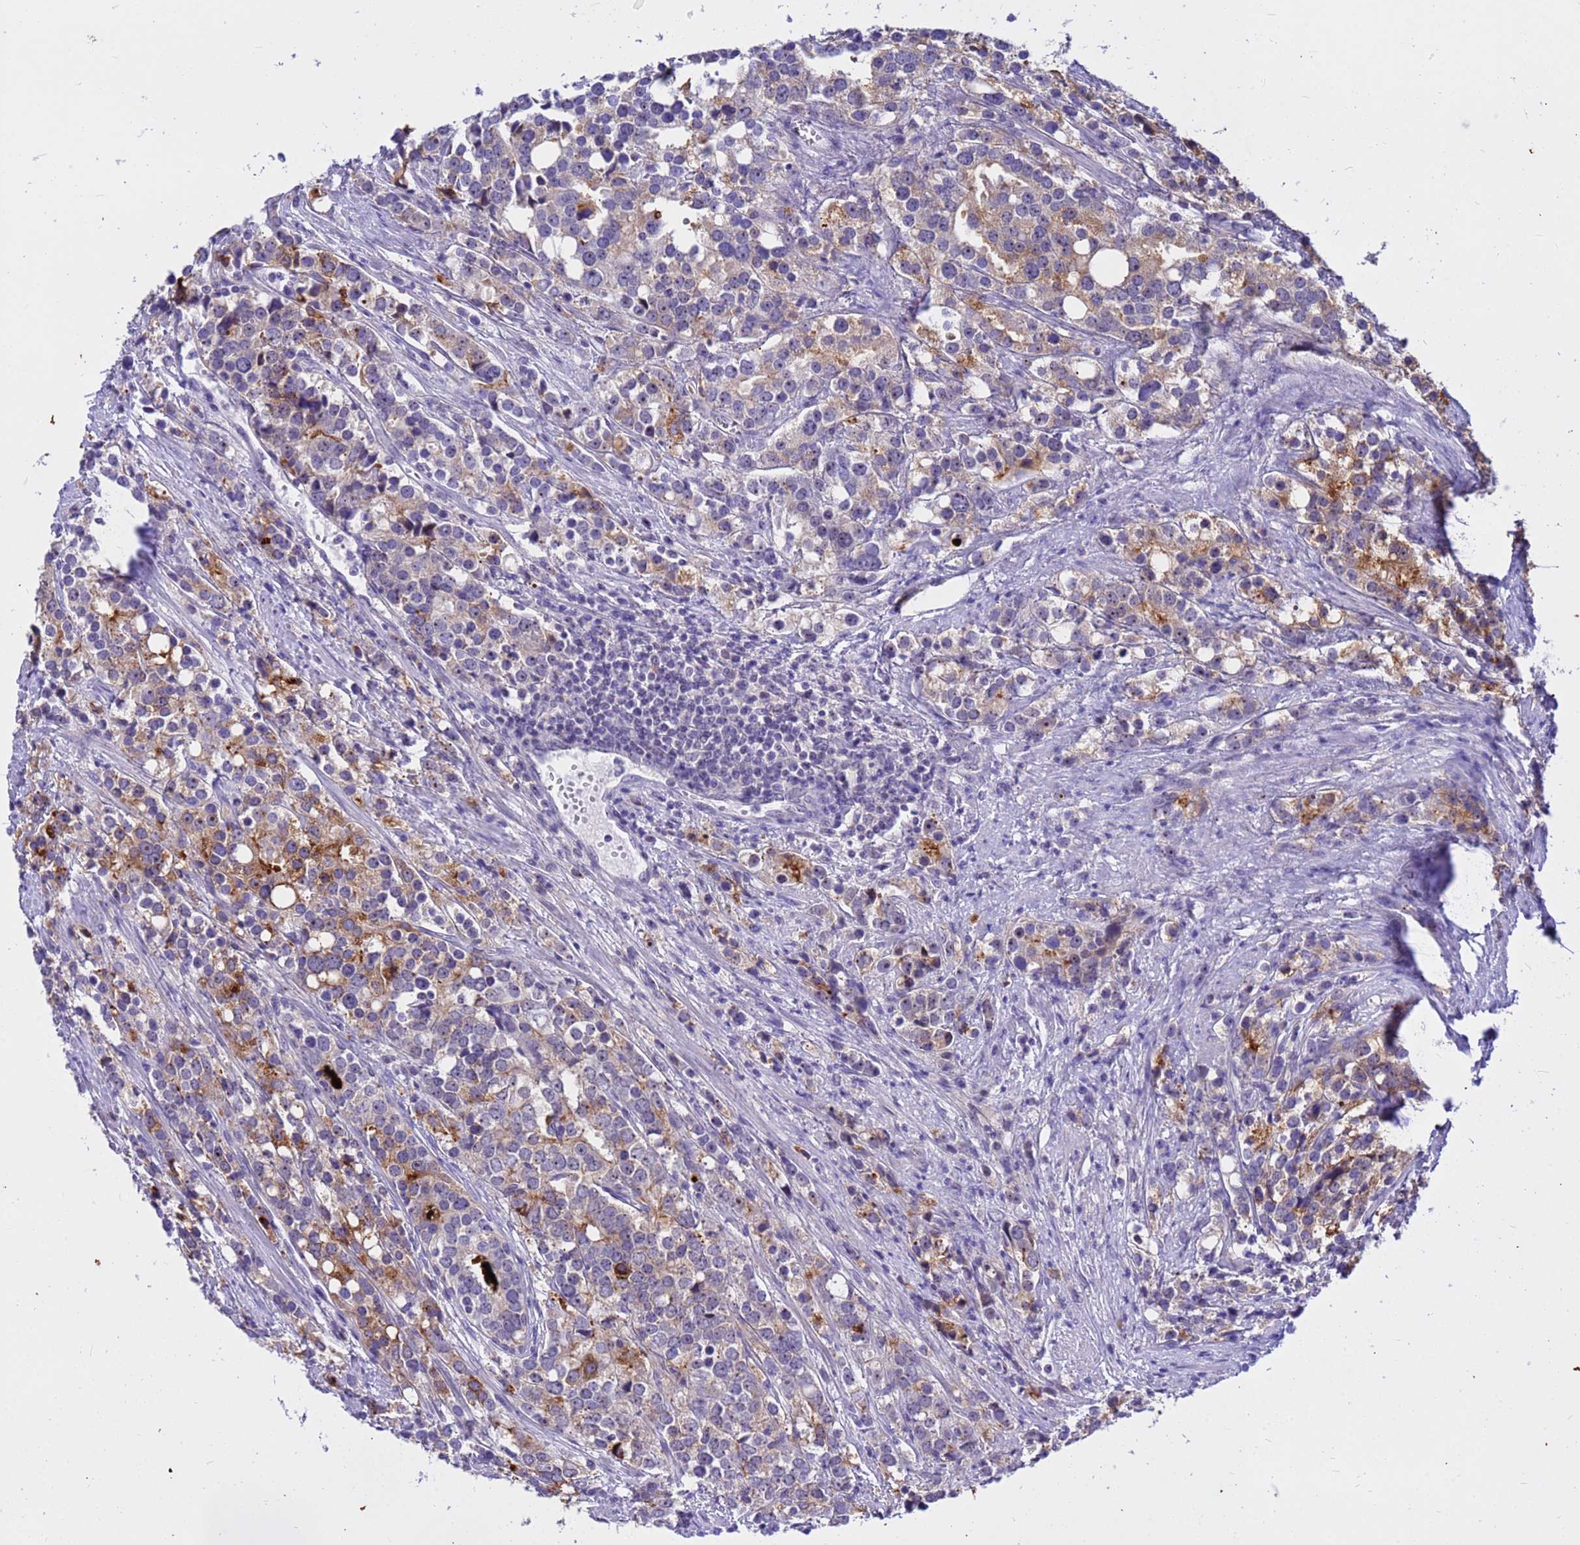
{"staining": {"intensity": "moderate", "quantity": "<25%", "location": "cytoplasmic/membranous"}, "tissue": "prostate cancer", "cell_type": "Tumor cells", "image_type": "cancer", "snomed": [{"axis": "morphology", "description": "Adenocarcinoma, High grade"}, {"axis": "topography", "description": "Prostate"}], "caption": "Prostate cancer tissue exhibits moderate cytoplasmic/membranous expression in about <25% of tumor cells, visualized by immunohistochemistry.", "gene": "DMRTC2", "patient": {"sex": "male", "age": 71}}